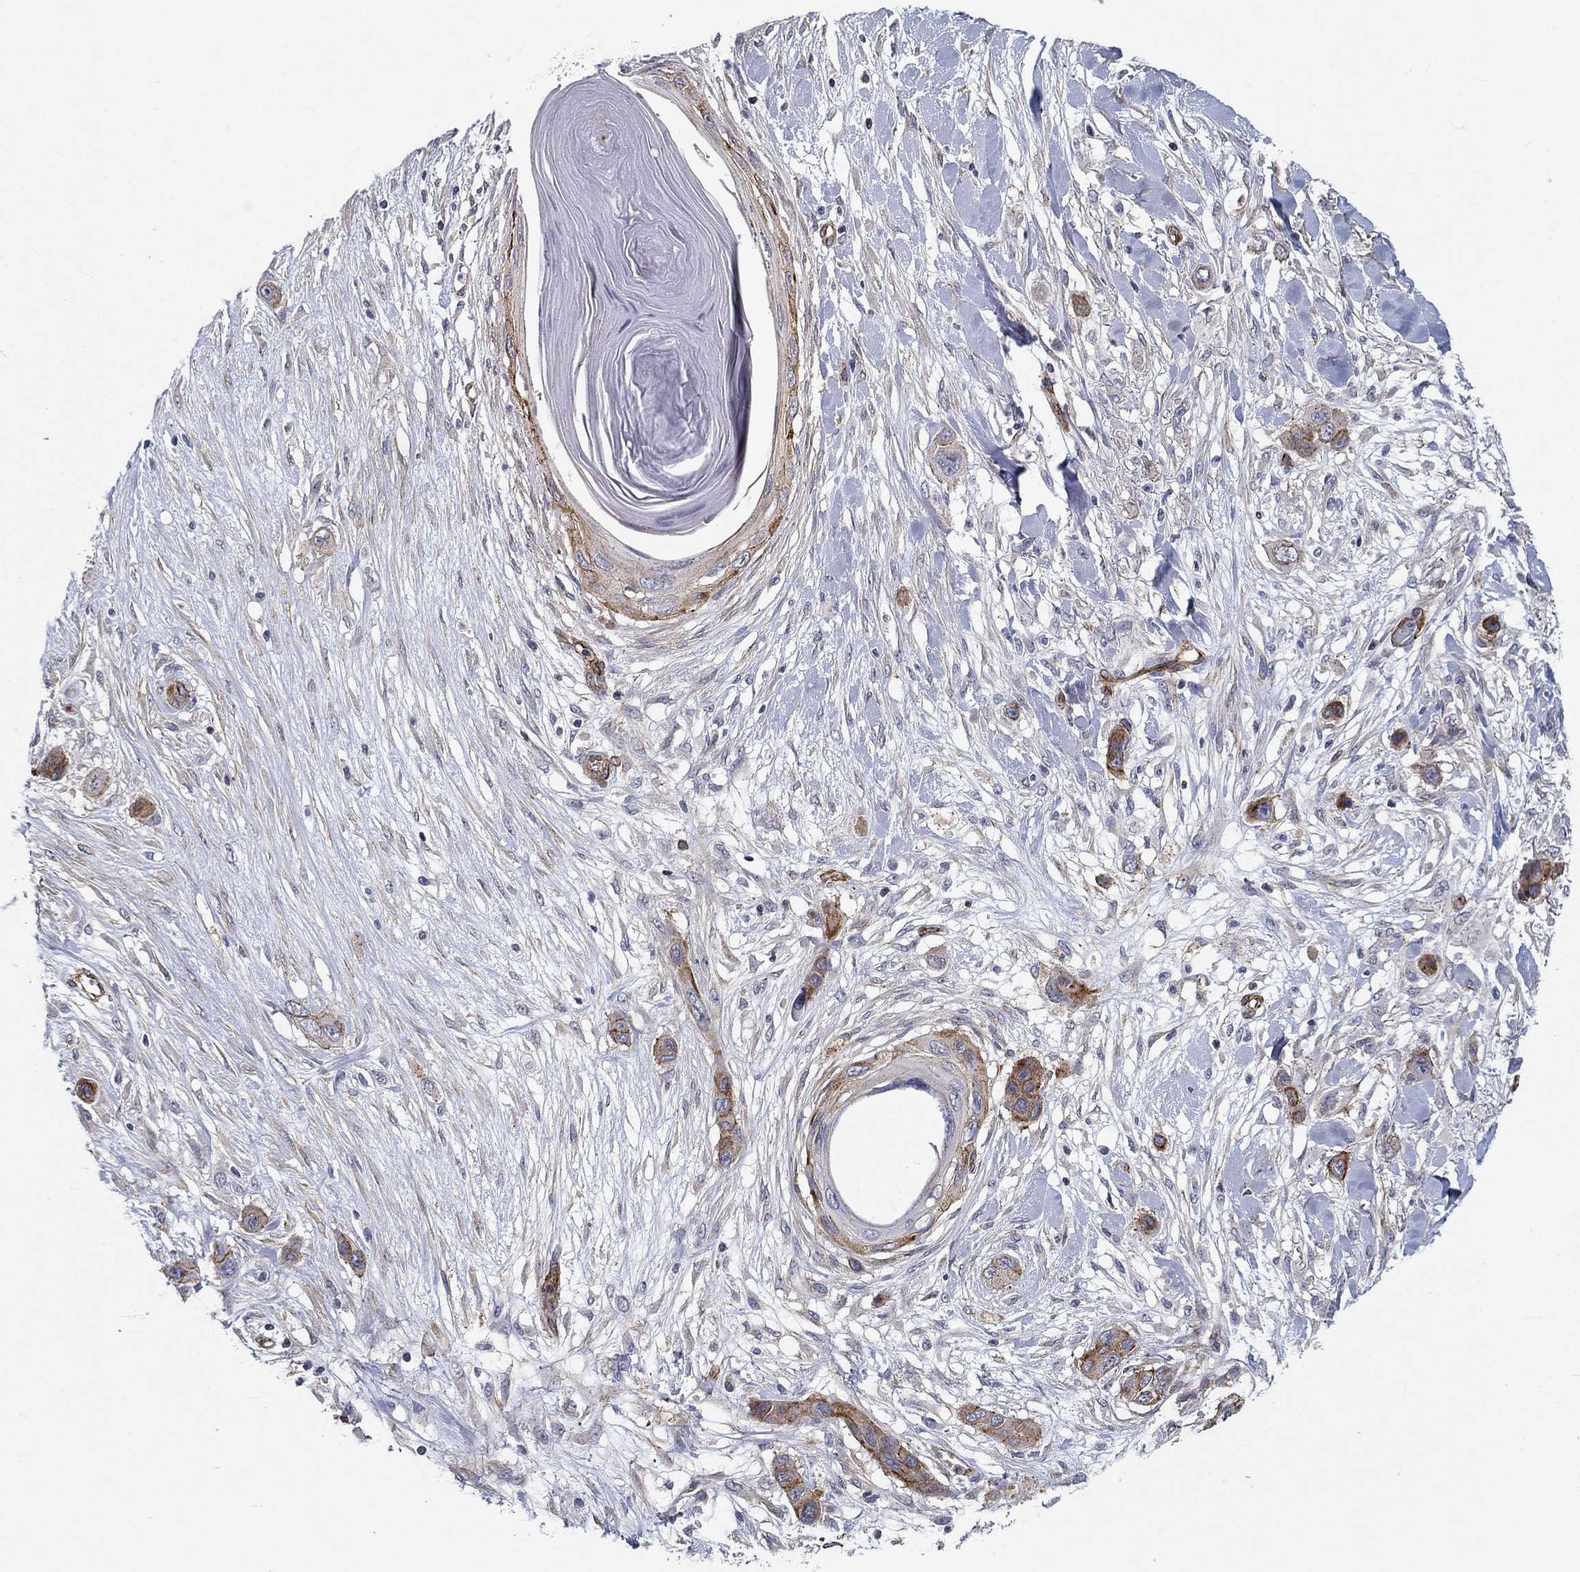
{"staining": {"intensity": "strong", "quantity": "25%-75%", "location": "cytoplasmic/membranous"}, "tissue": "skin cancer", "cell_type": "Tumor cells", "image_type": "cancer", "snomed": [{"axis": "morphology", "description": "Squamous cell carcinoma, NOS"}, {"axis": "topography", "description": "Skin"}], "caption": "Immunohistochemistry (IHC) (DAB) staining of skin squamous cell carcinoma displays strong cytoplasmic/membranous protein staining in approximately 25%-75% of tumor cells. The protein of interest is stained brown, and the nuclei are stained in blue (DAB (3,3'-diaminobenzidine) IHC with brightfield microscopy, high magnification).", "gene": "SYNC", "patient": {"sex": "male", "age": 79}}